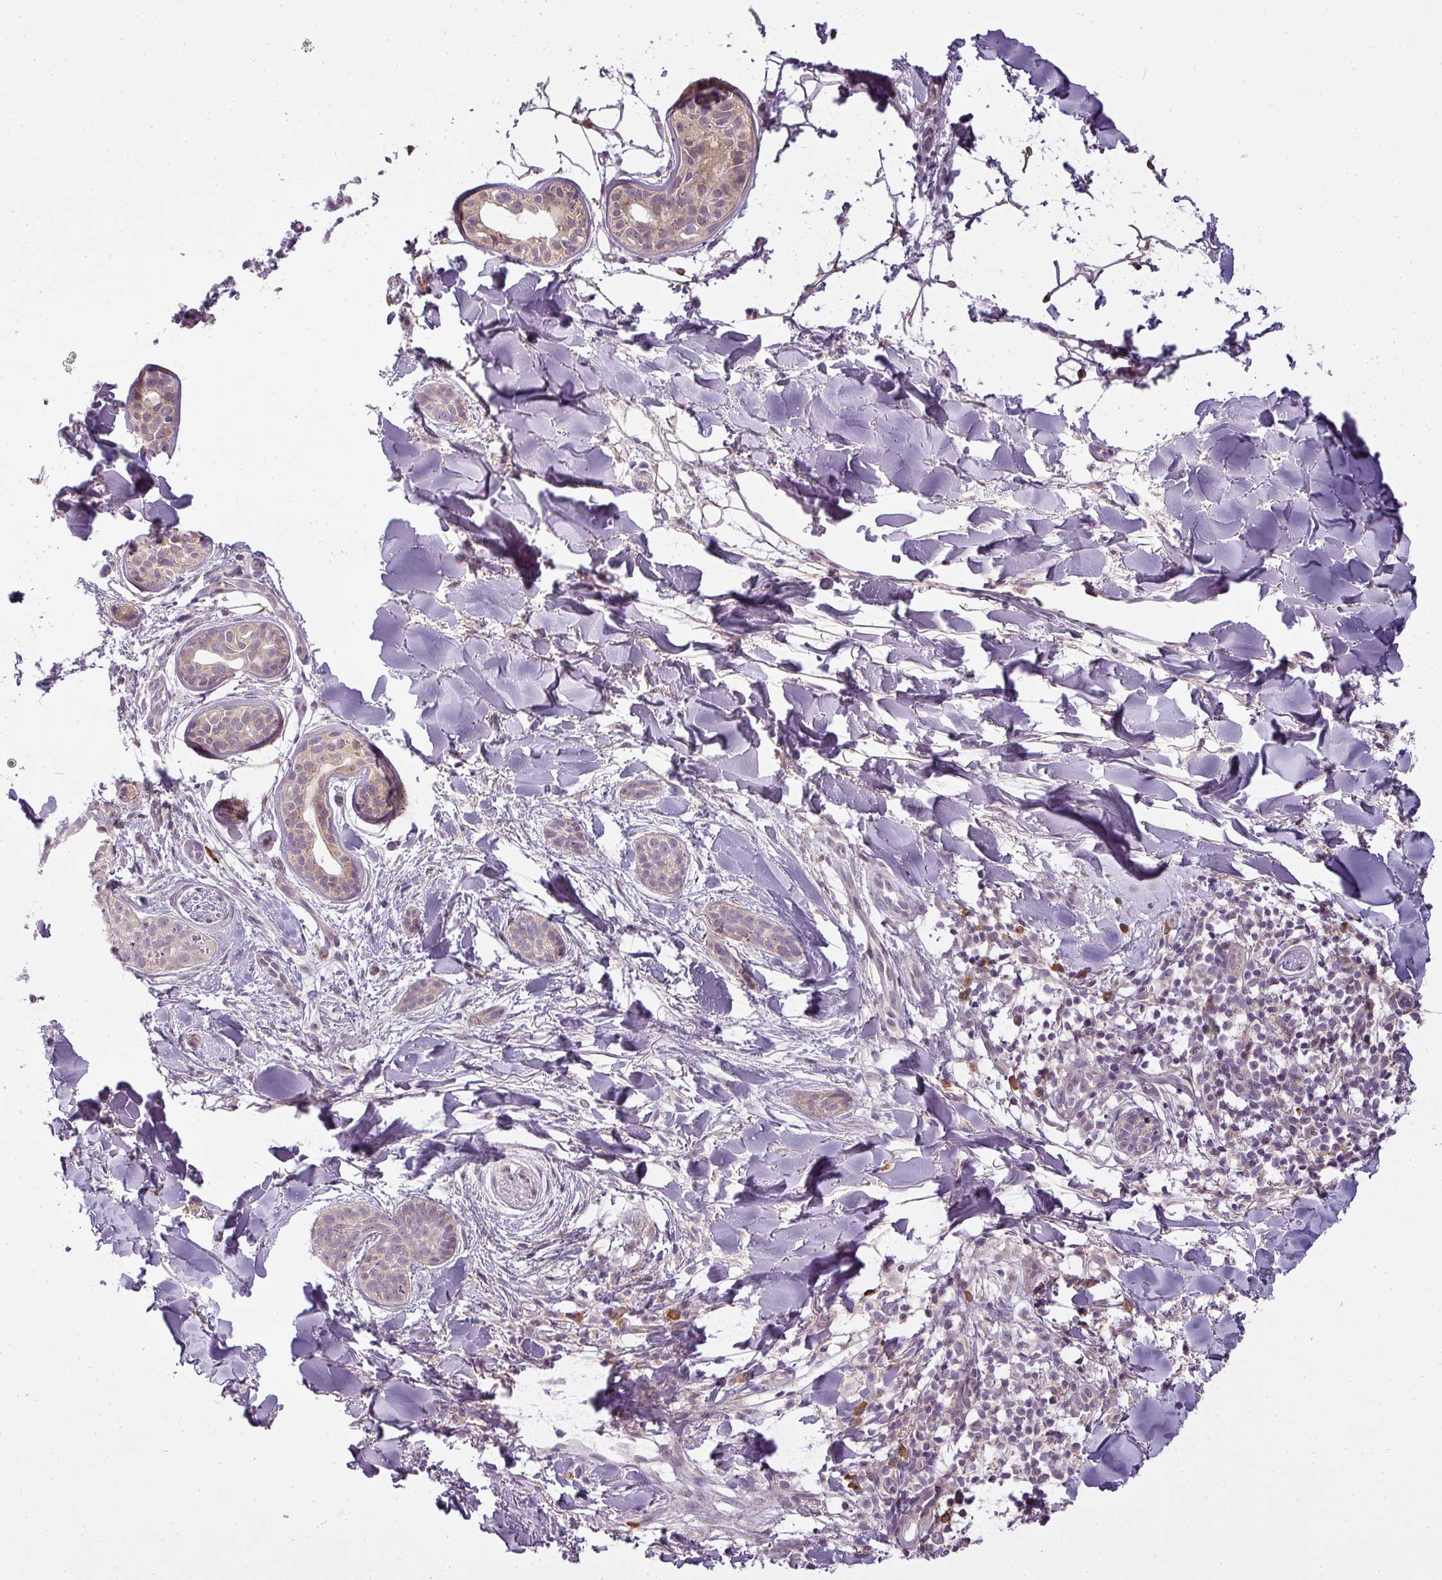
{"staining": {"intensity": "weak", "quantity": "25%-75%", "location": "cytoplasmic/membranous"}, "tissue": "skin cancer", "cell_type": "Tumor cells", "image_type": "cancer", "snomed": [{"axis": "morphology", "description": "Basal cell carcinoma"}, {"axis": "topography", "description": "Skin"}], "caption": "Tumor cells exhibit low levels of weak cytoplasmic/membranous staining in about 25%-75% of cells in skin cancer (basal cell carcinoma).", "gene": "LY75", "patient": {"sex": "male", "age": 52}}